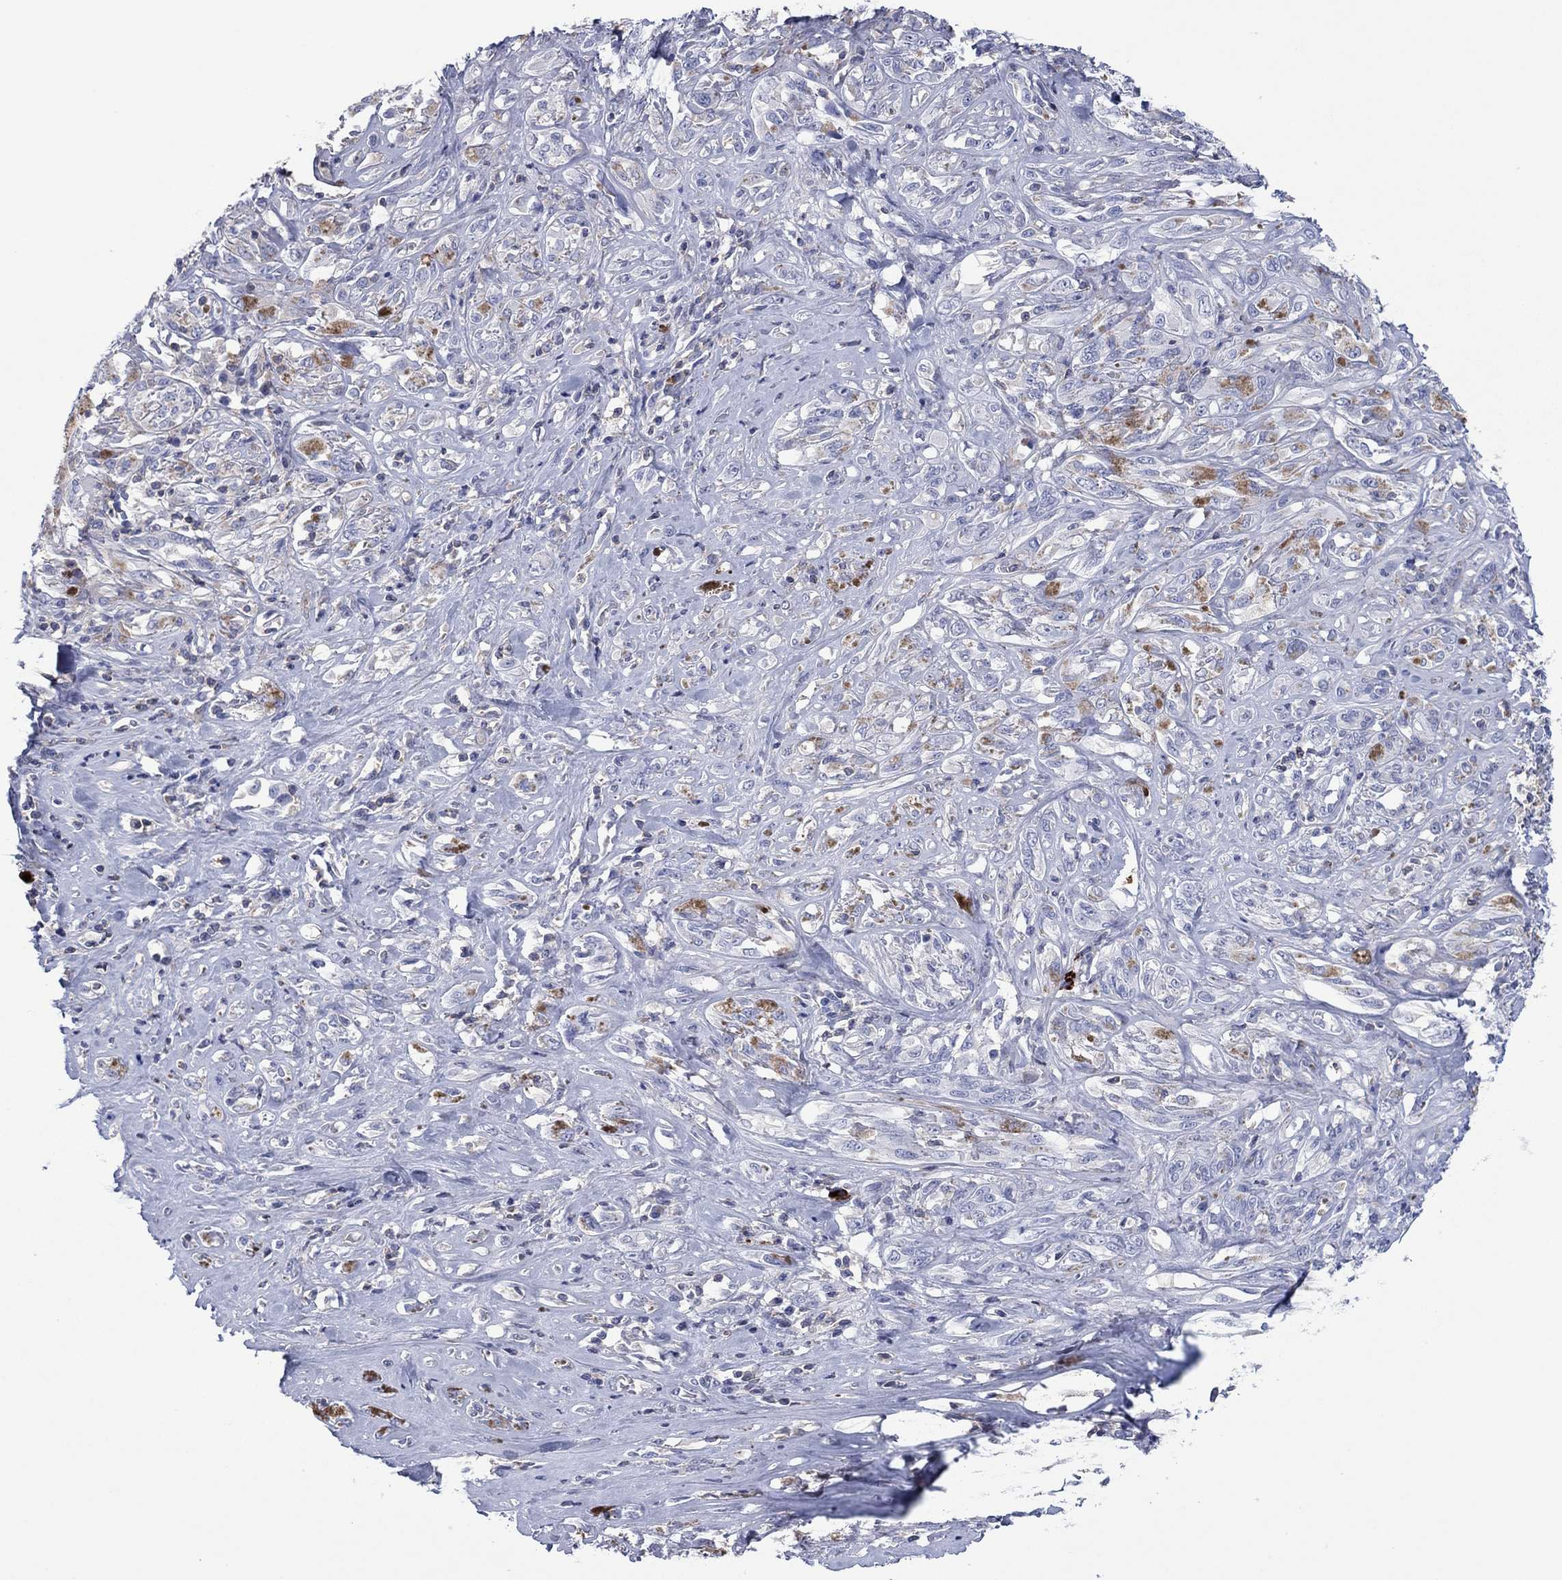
{"staining": {"intensity": "negative", "quantity": "none", "location": "none"}, "tissue": "melanoma", "cell_type": "Tumor cells", "image_type": "cancer", "snomed": [{"axis": "morphology", "description": "Malignant melanoma, NOS"}, {"axis": "topography", "description": "Skin"}], "caption": "An image of malignant melanoma stained for a protein reveals no brown staining in tumor cells.", "gene": "PVR", "patient": {"sex": "female", "age": 91}}